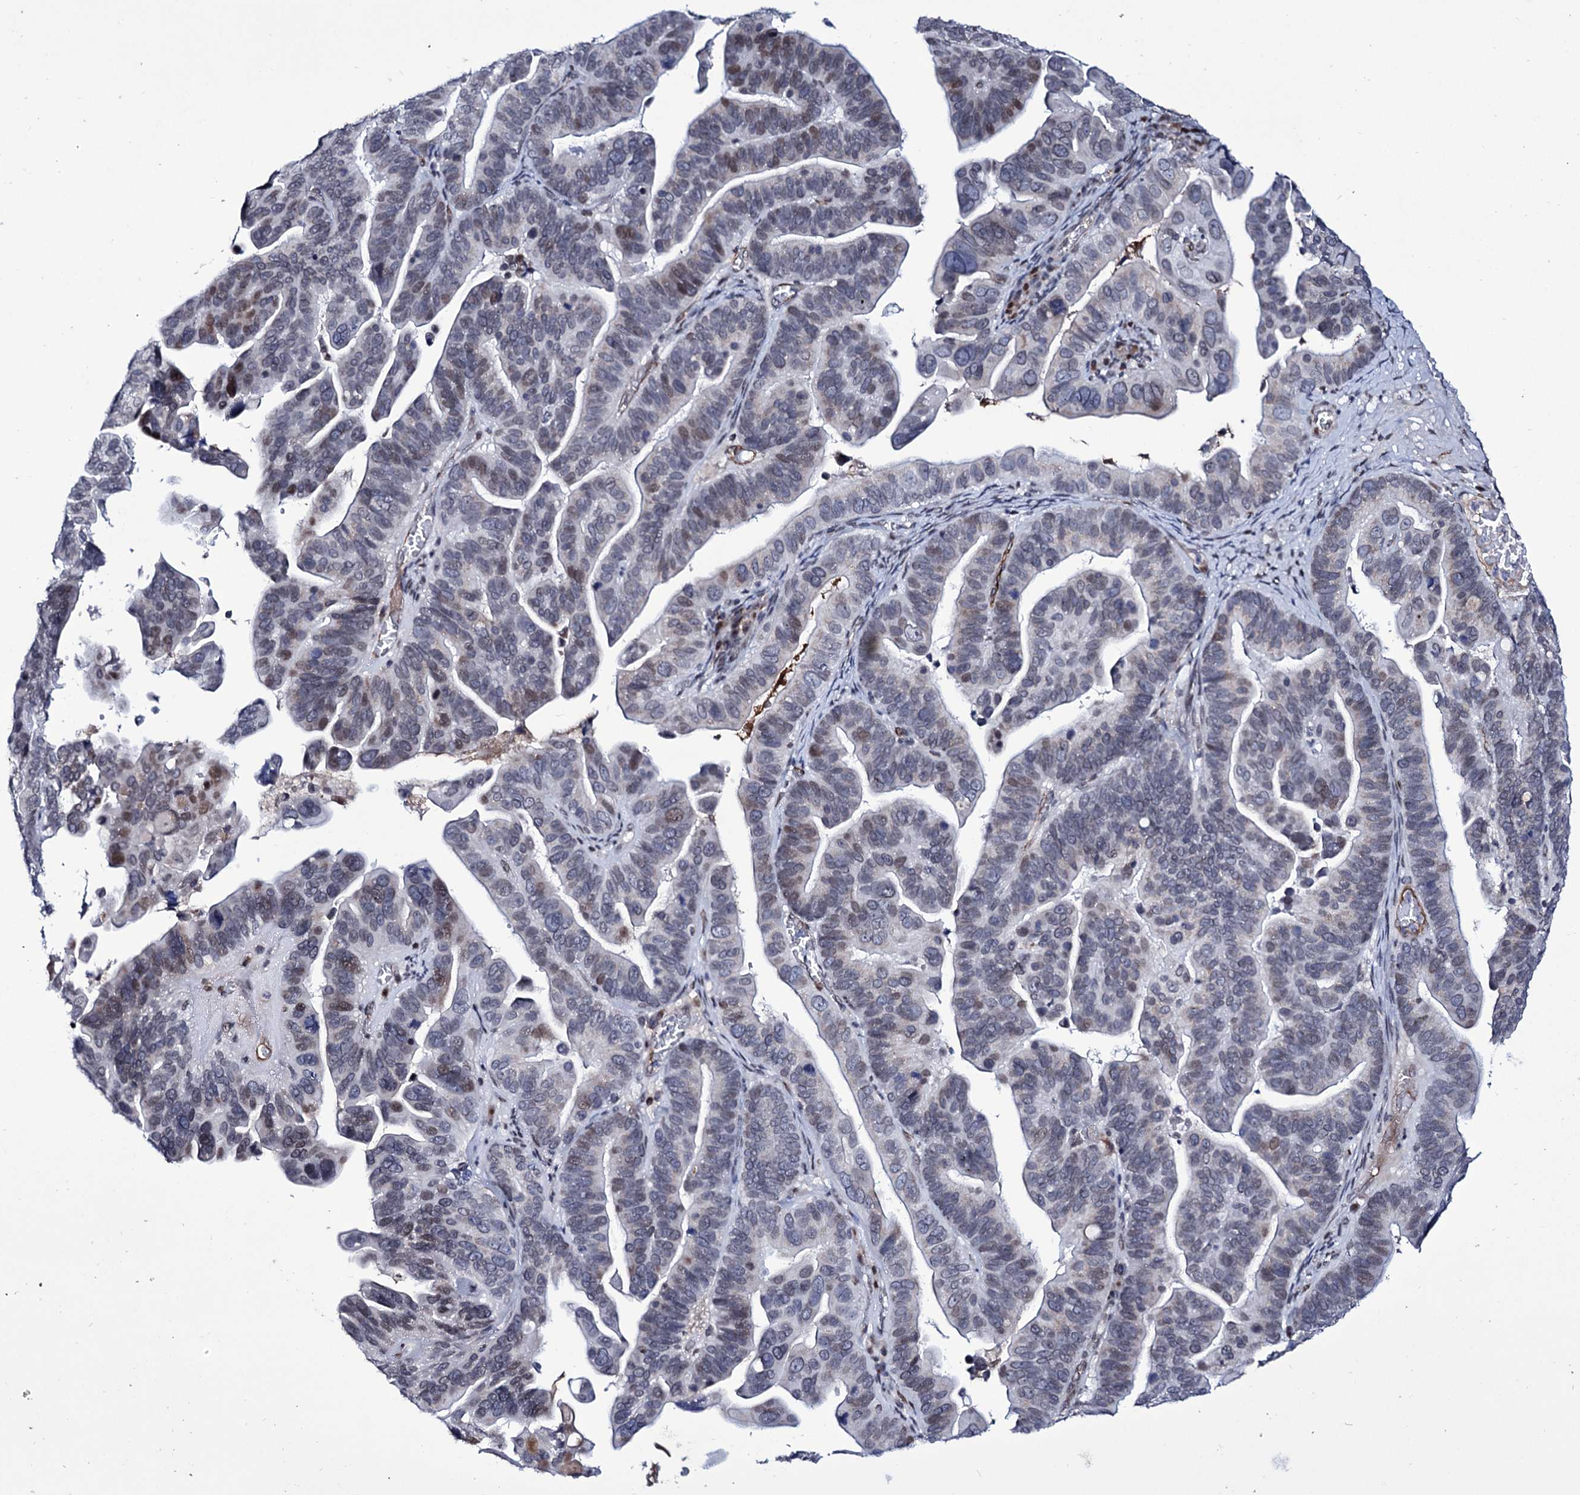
{"staining": {"intensity": "moderate", "quantity": "<25%", "location": "nuclear"}, "tissue": "ovarian cancer", "cell_type": "Tumor cells", "image_type": "cancer", "snomed": [{"axis": "morphology", "description": "Cystadenocarcinoma, serous, NOS"}, {"axis": "topography", "description": "Ovary"}], "caption": "Immunohistochemistry micrograph of human serous cystadenocarcinoma (ovarian) stained for a protein (brown), which reveals low levels of moderate nuclear positivity in approximately <25% of tumor cells.", "gene": "ZC3H12C", "patient": {"sex": "female", "age": 56}}